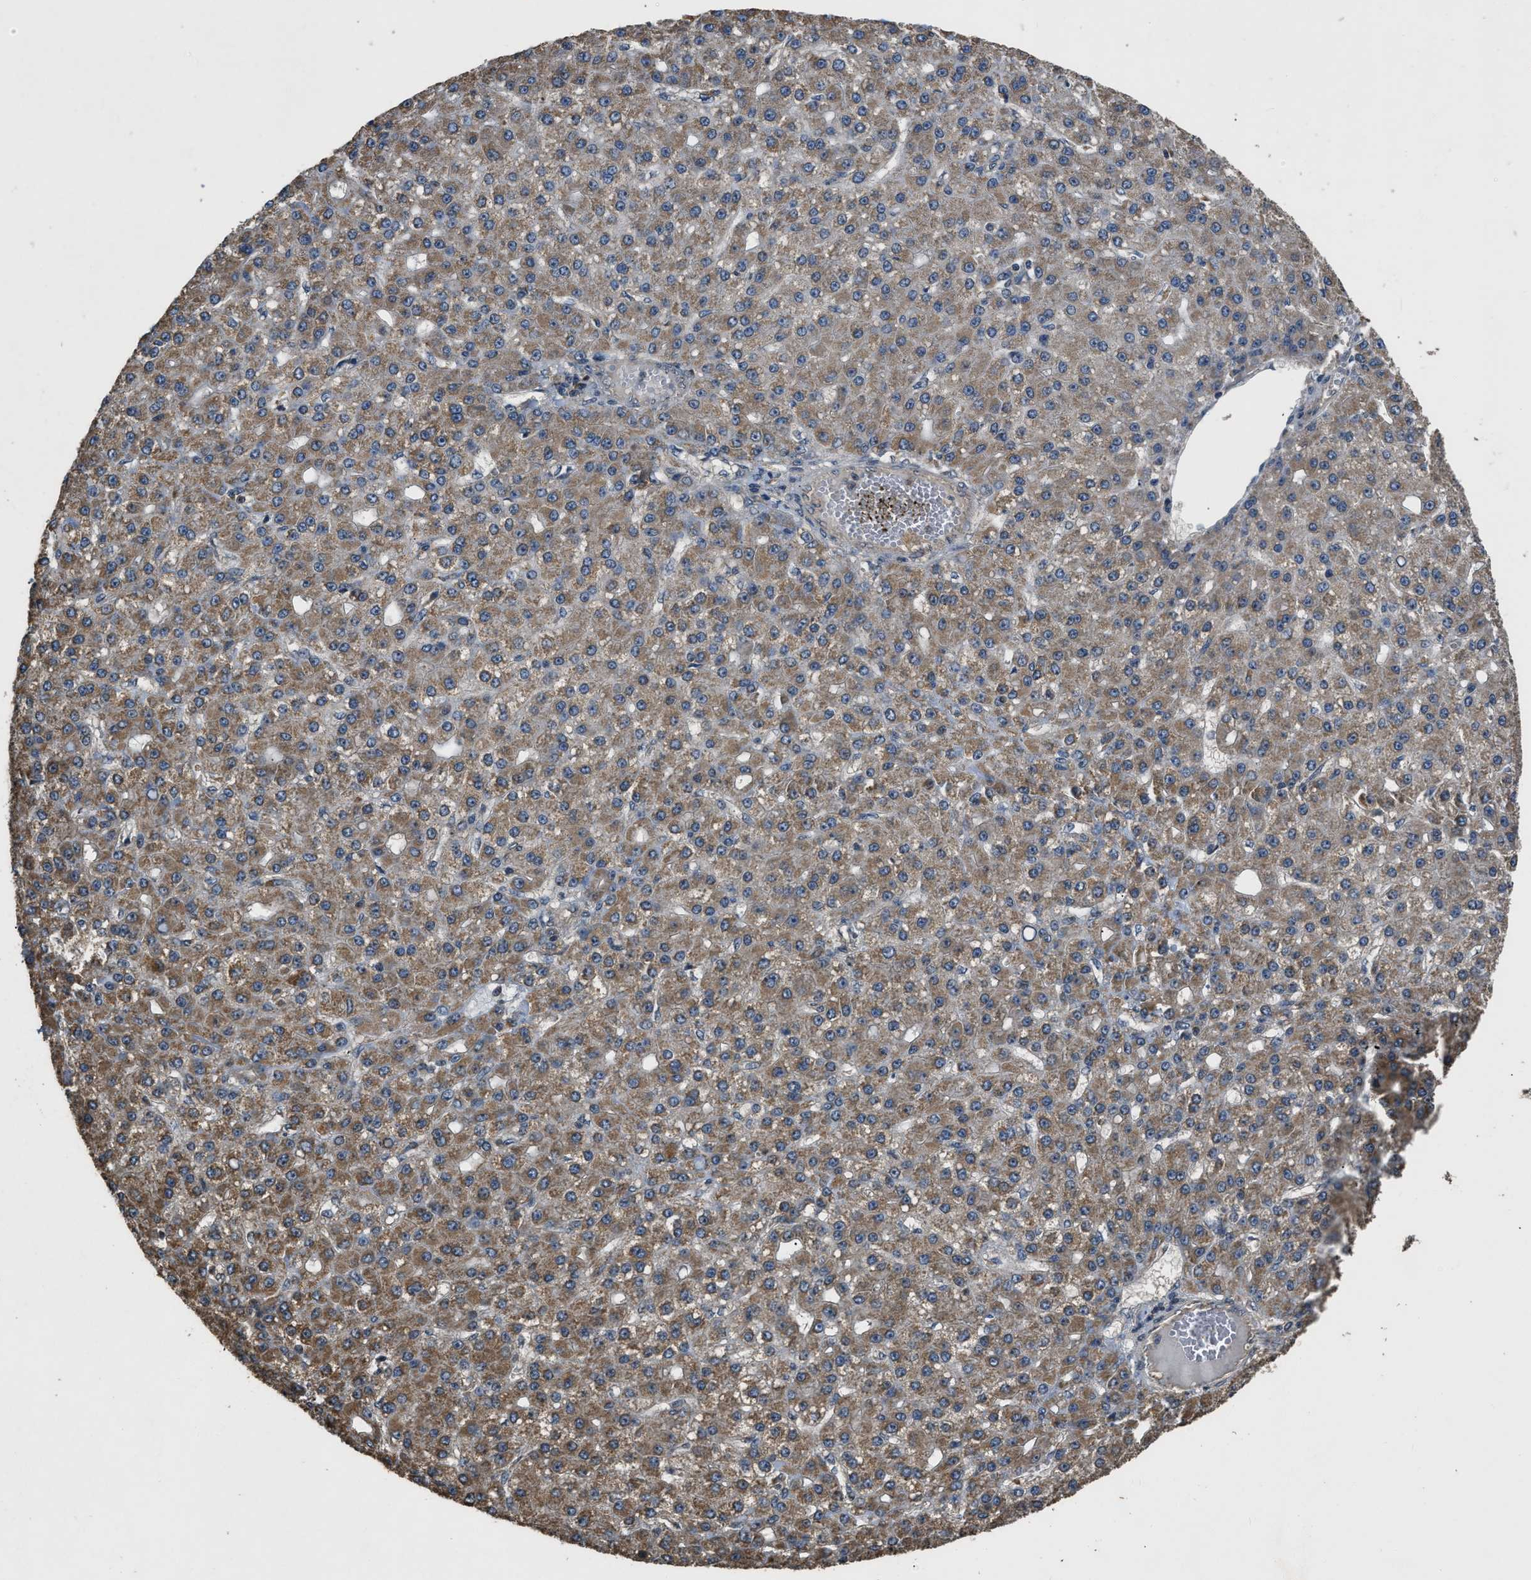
{"staining": {"intensity": "moderate", "quantity": ">75%", "location": "cytoplasmic/membranous"}, "tissue": "liver cancer", "cell_type": "Tumor cells", "image_type": "cancer", "snomed": [{"axis": "morphology", "description": "Carcinoma, Hepatocellular, NOS"}, {"axis": "topography", "description": "Liver"}], "caption": "Immunohistochemical staining of liver cancer (hepatocellular carcinoma) shows medium levels of moderate cytoplasmic/membranous protein staining in approximately >75% of tumor cells.", "gene": "DENND6B", "patient": {"sex": "male", "age": 67}}